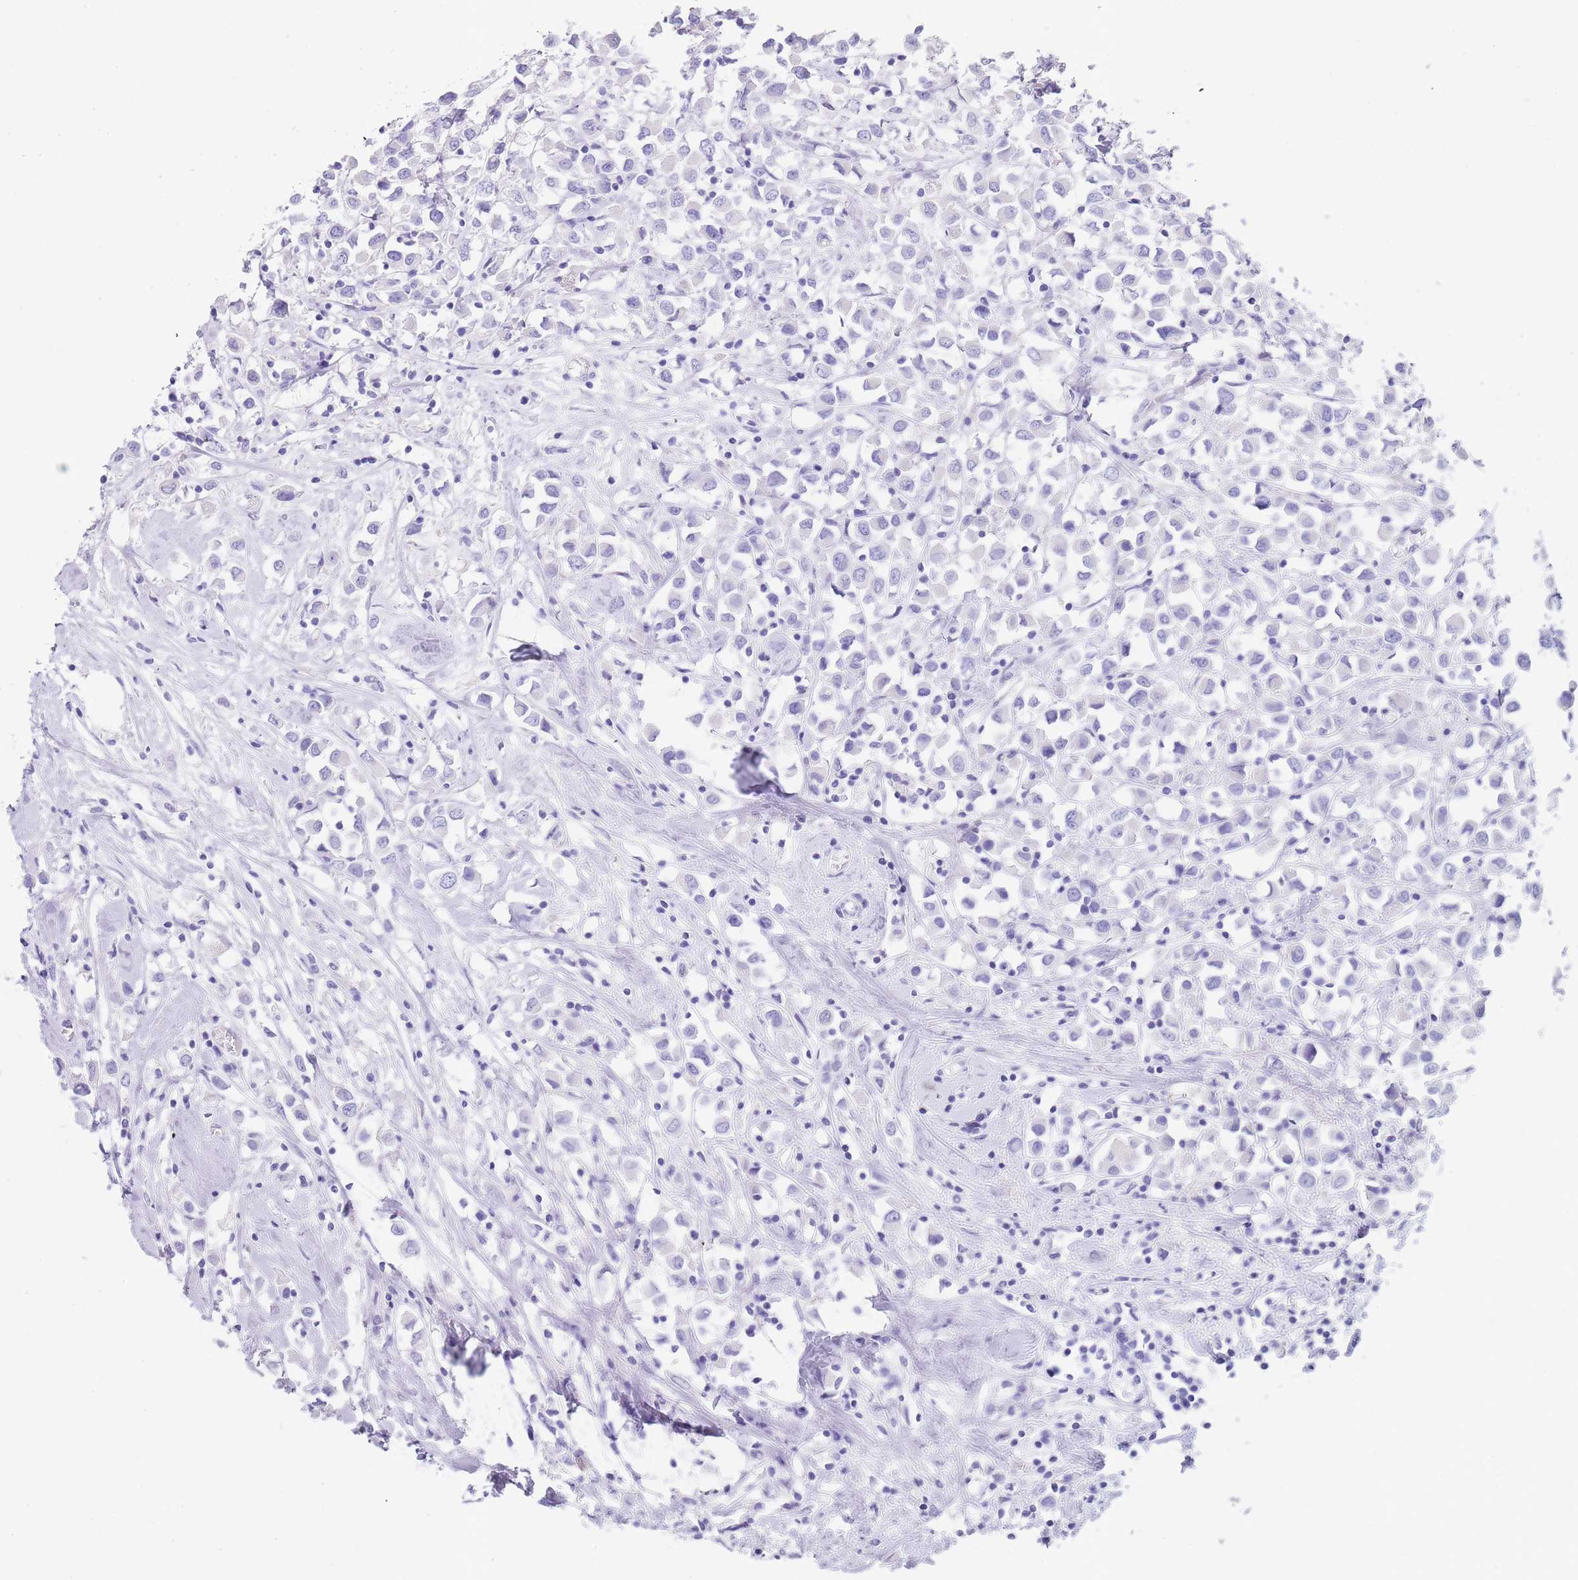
{"staining": {"intensity": "negative", "quantity": "none", "location": "none"}, "tissue": "breast cancer", "cell_type": "Tumor cells", "image_type": "cancer", "snomed": [{"axis": "morphology", "description": "Duct carcinoma"}, {"axis": "topography", "description": "Breast"}], "caption": "A histopathology image of breast cancer (intraductal carcinoma) stained for a protein demonstrates no brown staining in tumor cells.", "gene": "CPXM2", "patient": {"sex": "female", "age": 61}}